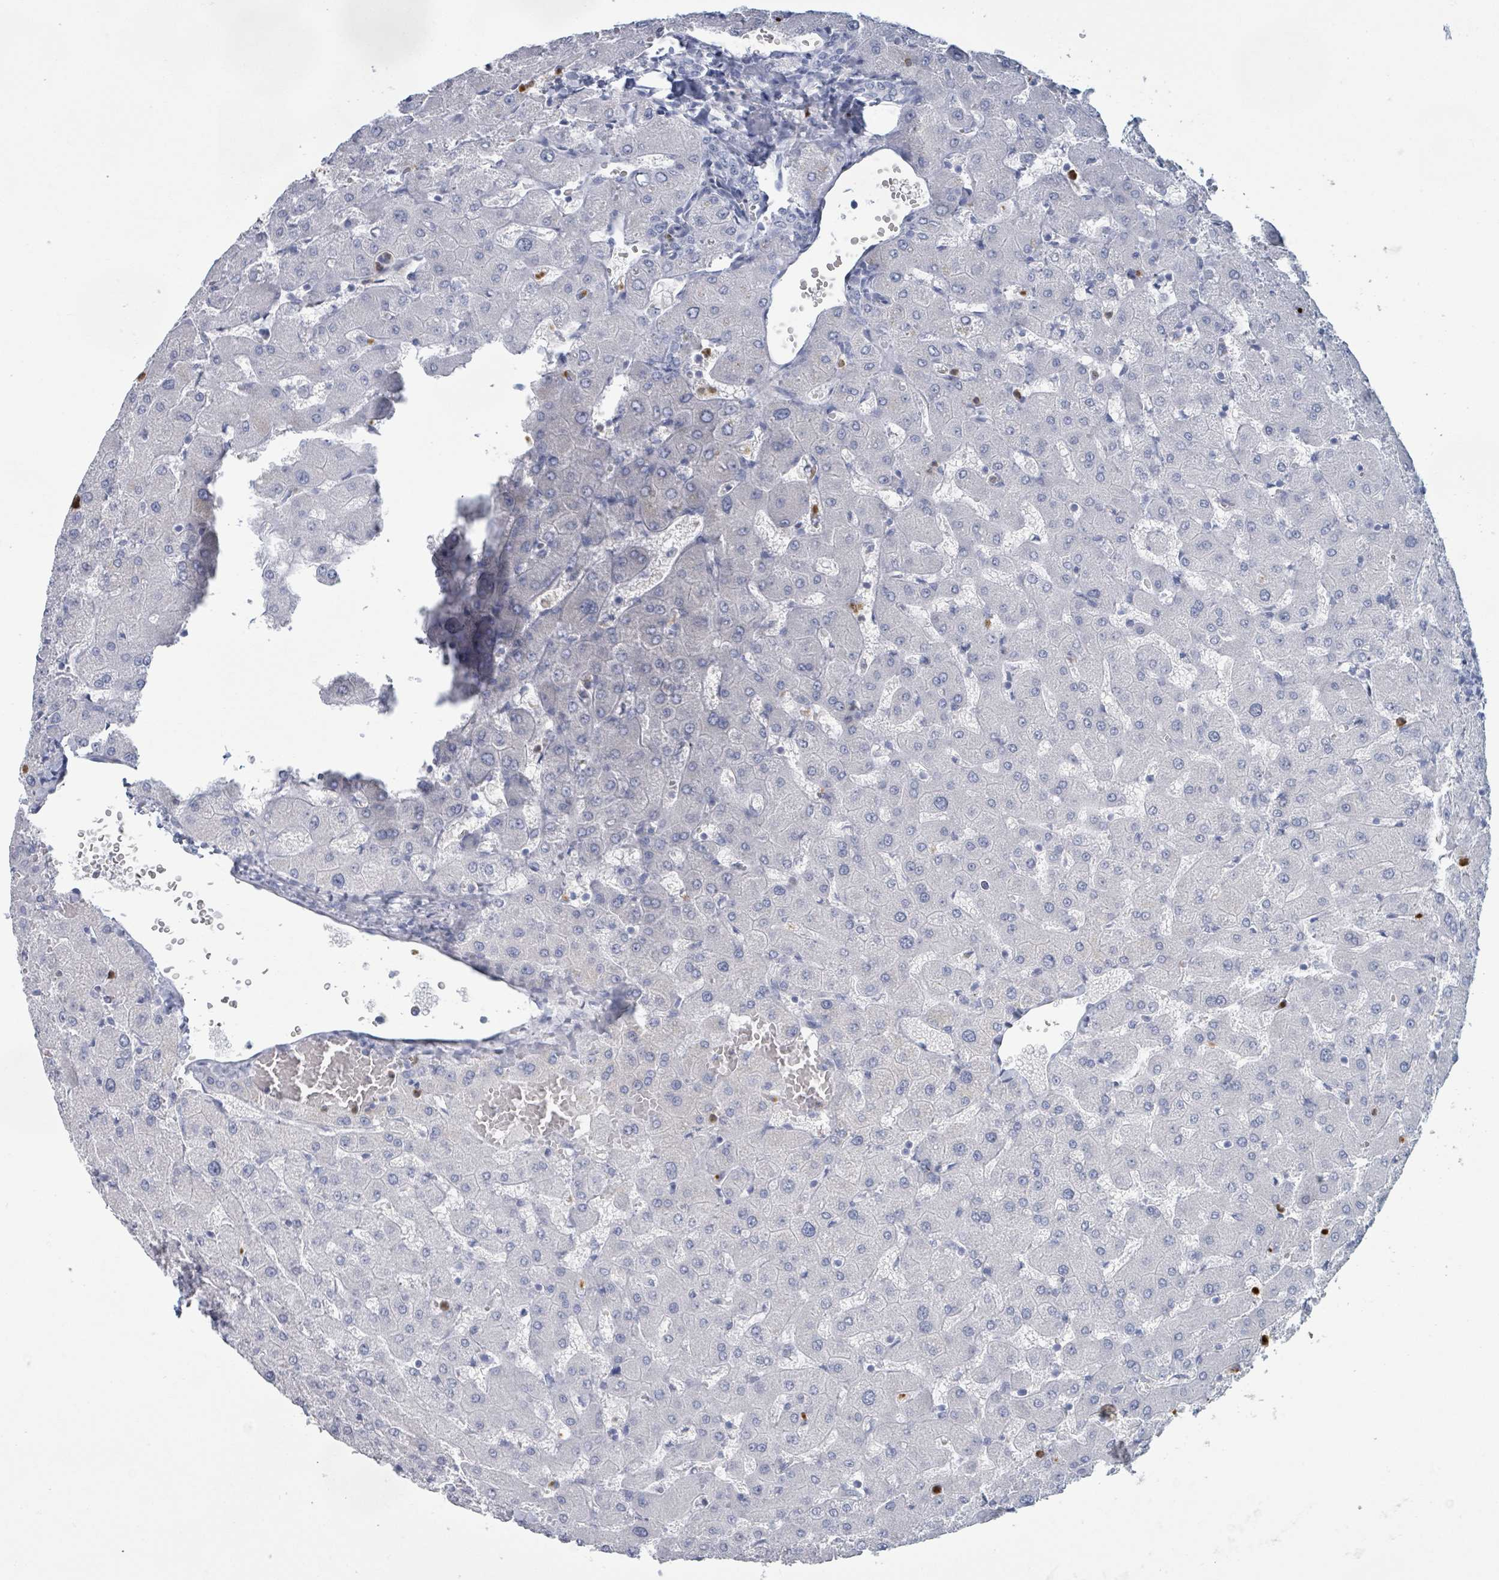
{"staining": {"intensity": "negative", "quantity": "none", "location": "none"}, "tissue": "liver", "cell_type": "Cholangiocytes", "image_type": "normal", "snomed": [{"axis": "morphology", "description": "Normal tissue, NOS"}, {"axis": "topography", "description": "Liver"}], "caption": "IHC photomicrograph of benign liver: liver stained with DAB (3,3'-diaminobenzidine) reveals no significant protein staining in cholangiocytes.", "gene": "DEFA4", "patient": {"sex": "female", "age": 63}}